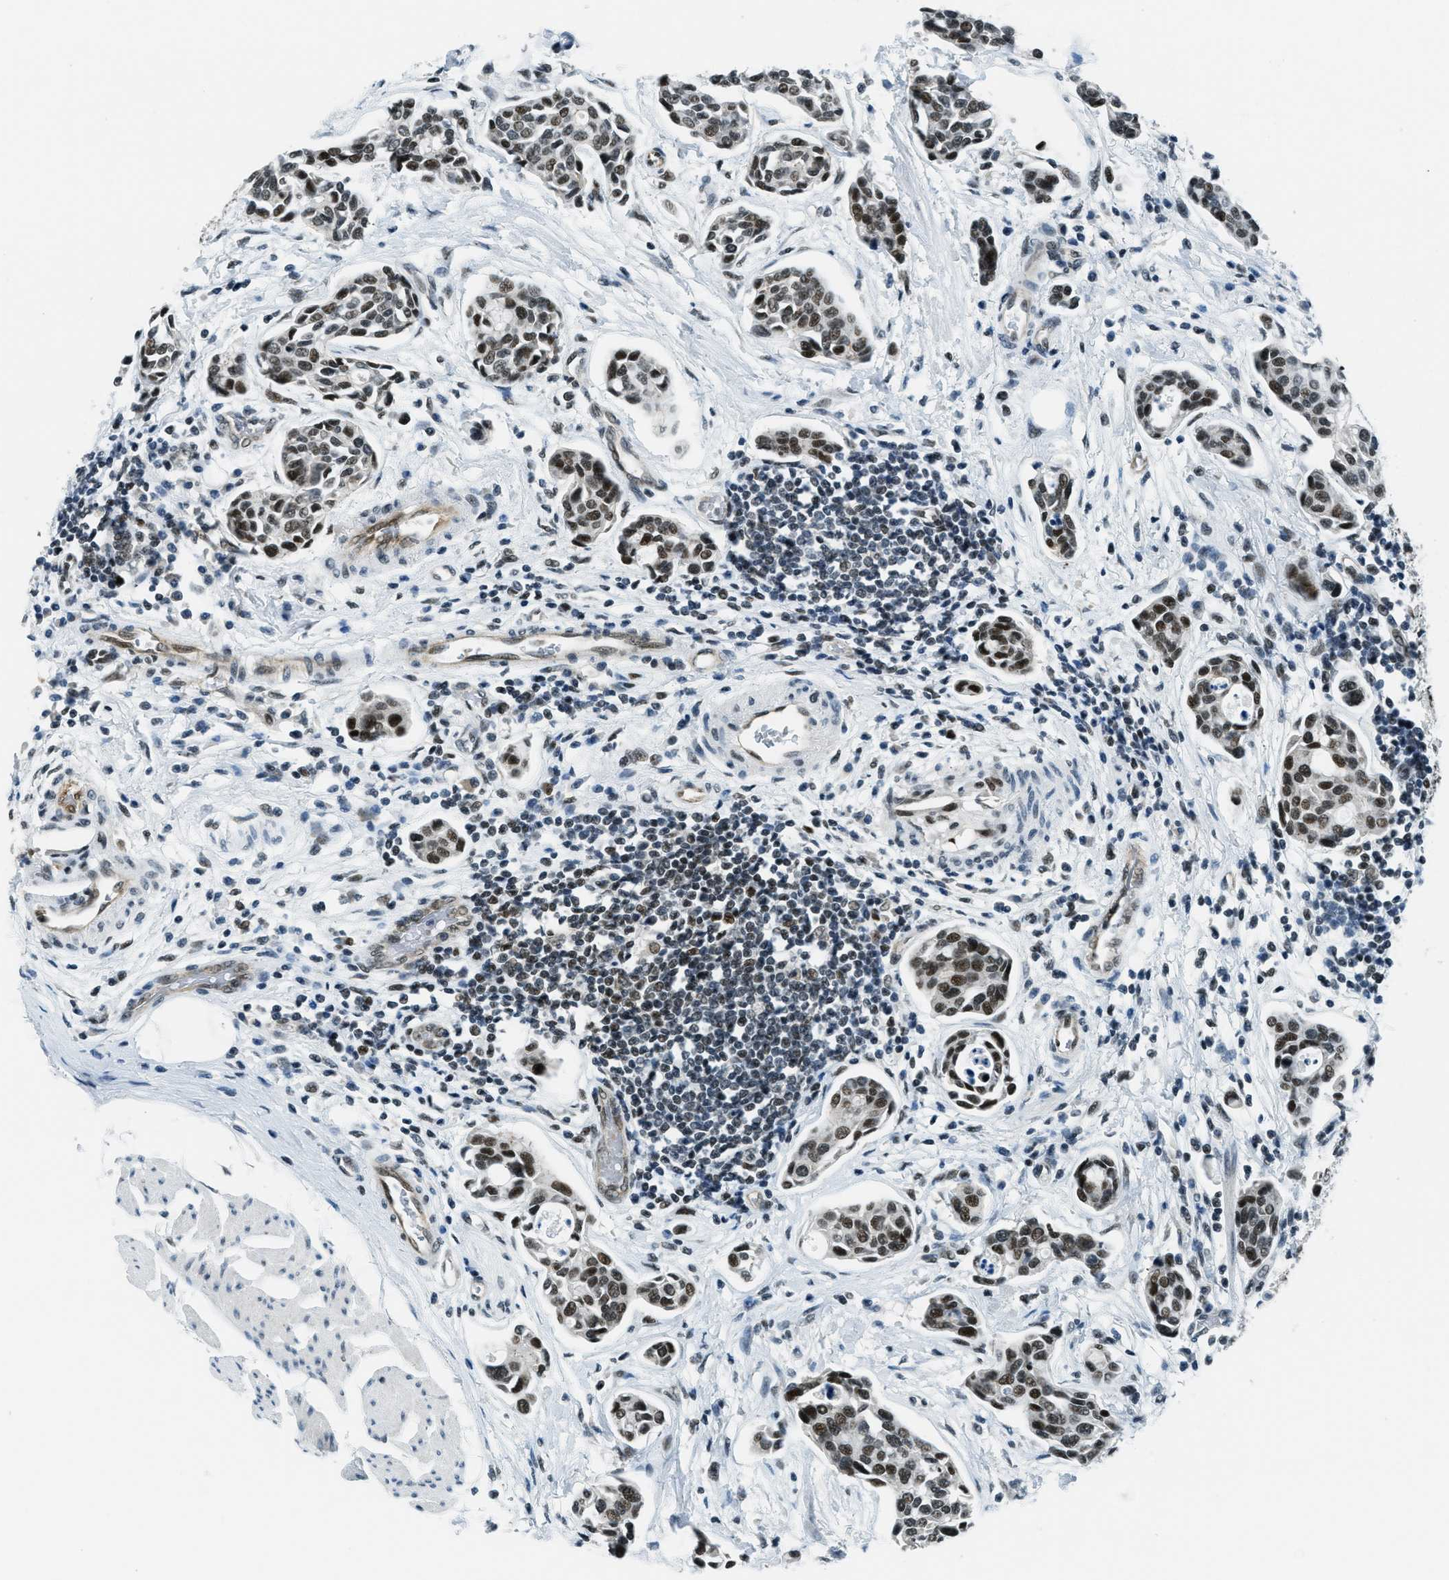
{"staining": {"intensity": "strong", "quantity": "25%-75%", "location": "nuclear"}, "tissue": "urothelial cancer", "cell_type": "Tumor cells", "image_type": "cancer", "snomed": [{"axis": "morphology", "description": "Urothelial carcinoma, High grade"}, {"axis": "topography", "description": "Urinary bladder"}], "caption": "This photomicrograph reveals IHC staining of urothelial cancer, with high strong nuclear positivity in about 25%-75% of tumor cells.", "gene": "KLF6", "patient": {"sex": "male", "age": 78}}